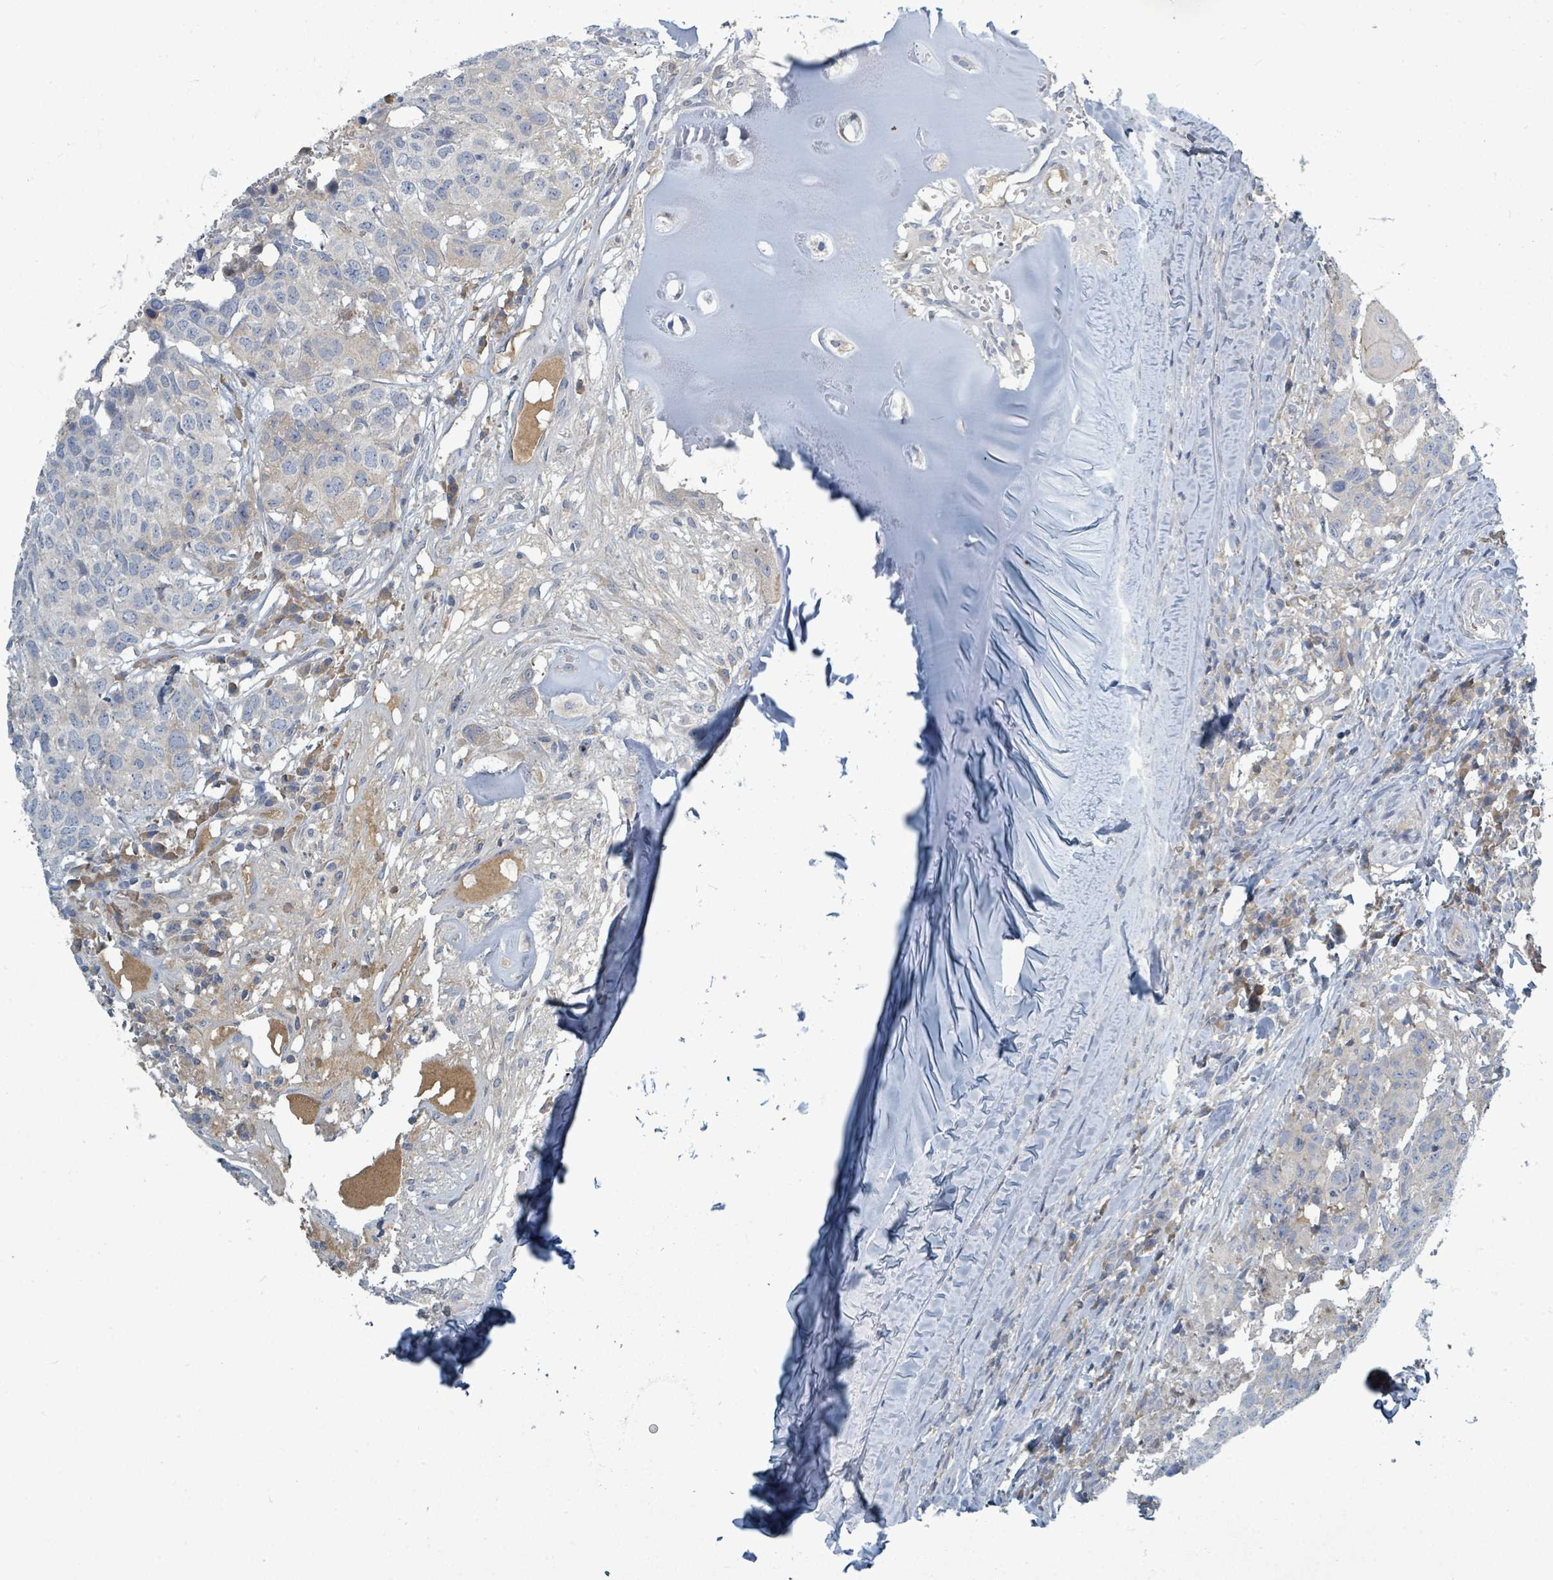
{"staining": {"intensity": "negative", "quantity": "none", "location": "none"}, "tissue": "head and neck cancer", "cell_type": "Tumor cells", "image_type": "cancer", "snomed": [{"axis": "morphology", "description": "Normal tissue, NOS"}, {"axis": "morphology", "description": "Squamous cell carcinoma, NOS"}, {"axis": "topography", "description": "Skeletal muscle"}, {"axis": "topography", "description": "Vascular tissue"}, {"axis": "topography", "description": "Peripheral nerve tissue"}, {"axis": "topography", "description": "Head-Neck"}], "caption": "Tumor cells show no significant staining in head and neck cancer (squamous cell carcinoma). (DAB IHC with hematoxylin counter stain).", "gene": "SLC25A23", "patient": {"sex": "male", "age": 66}}